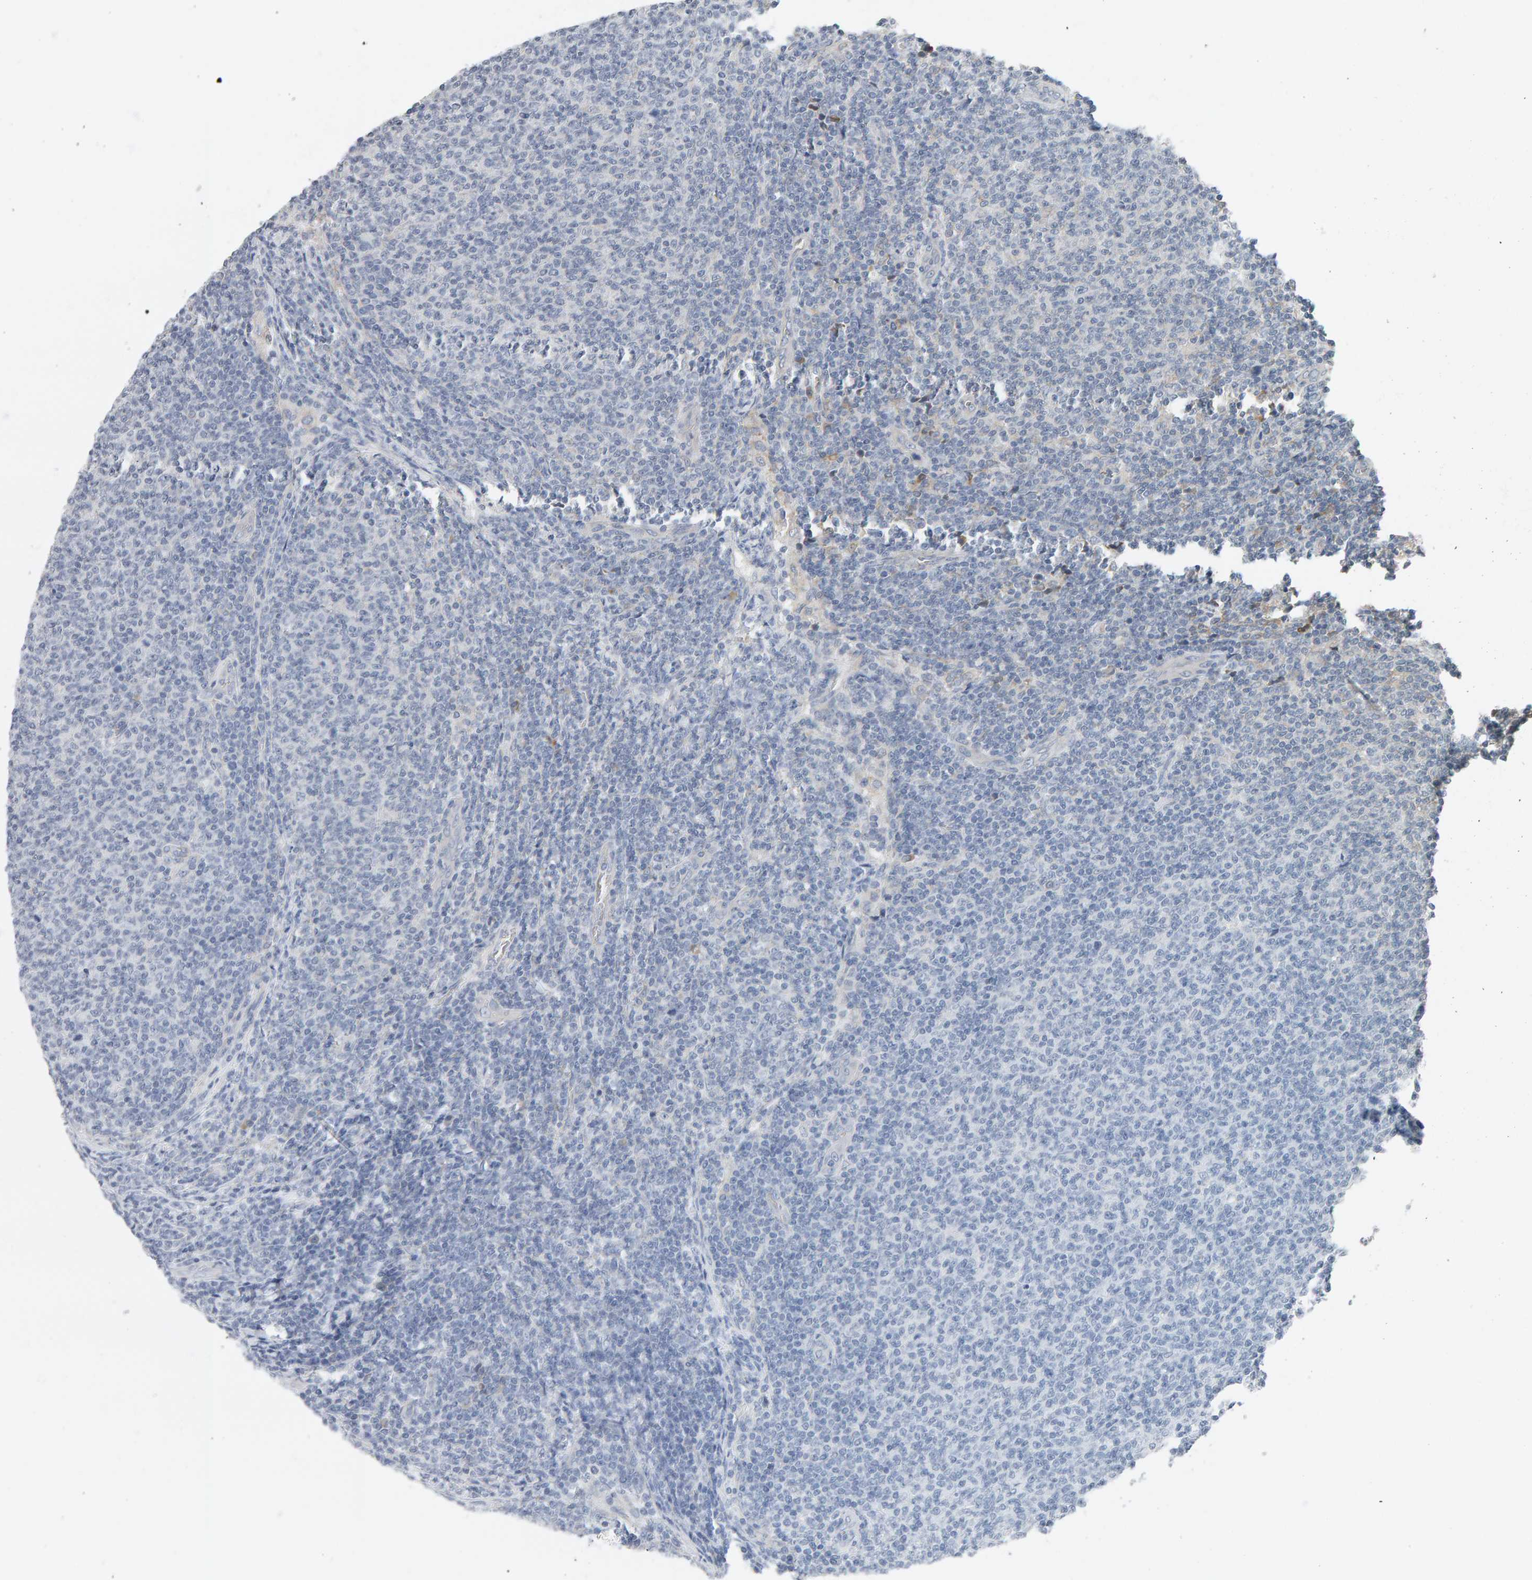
{"staining": {"intensity": "negative", "quantity": "none", "location": "none"}, "tissue": "lymphoma", "cell_type": "Tumor cells", "image_type": "cancer", "snomed": [{"axis": "morphology", "description": "Malignant lymphoma, non-Hodgkin's type, Low grade"}, {"axis": "topography", "description": "Lymph node"}], "caption": "Immunohistochemistry histopathology image of human malignant lymphoma, non-Hodgkin's type (low-grade) stained for a protein (brown), which demonstrates no staining in tumor cells.", "gene": "ADHFE1", "patient": {"sex": "male", "age": 66}}